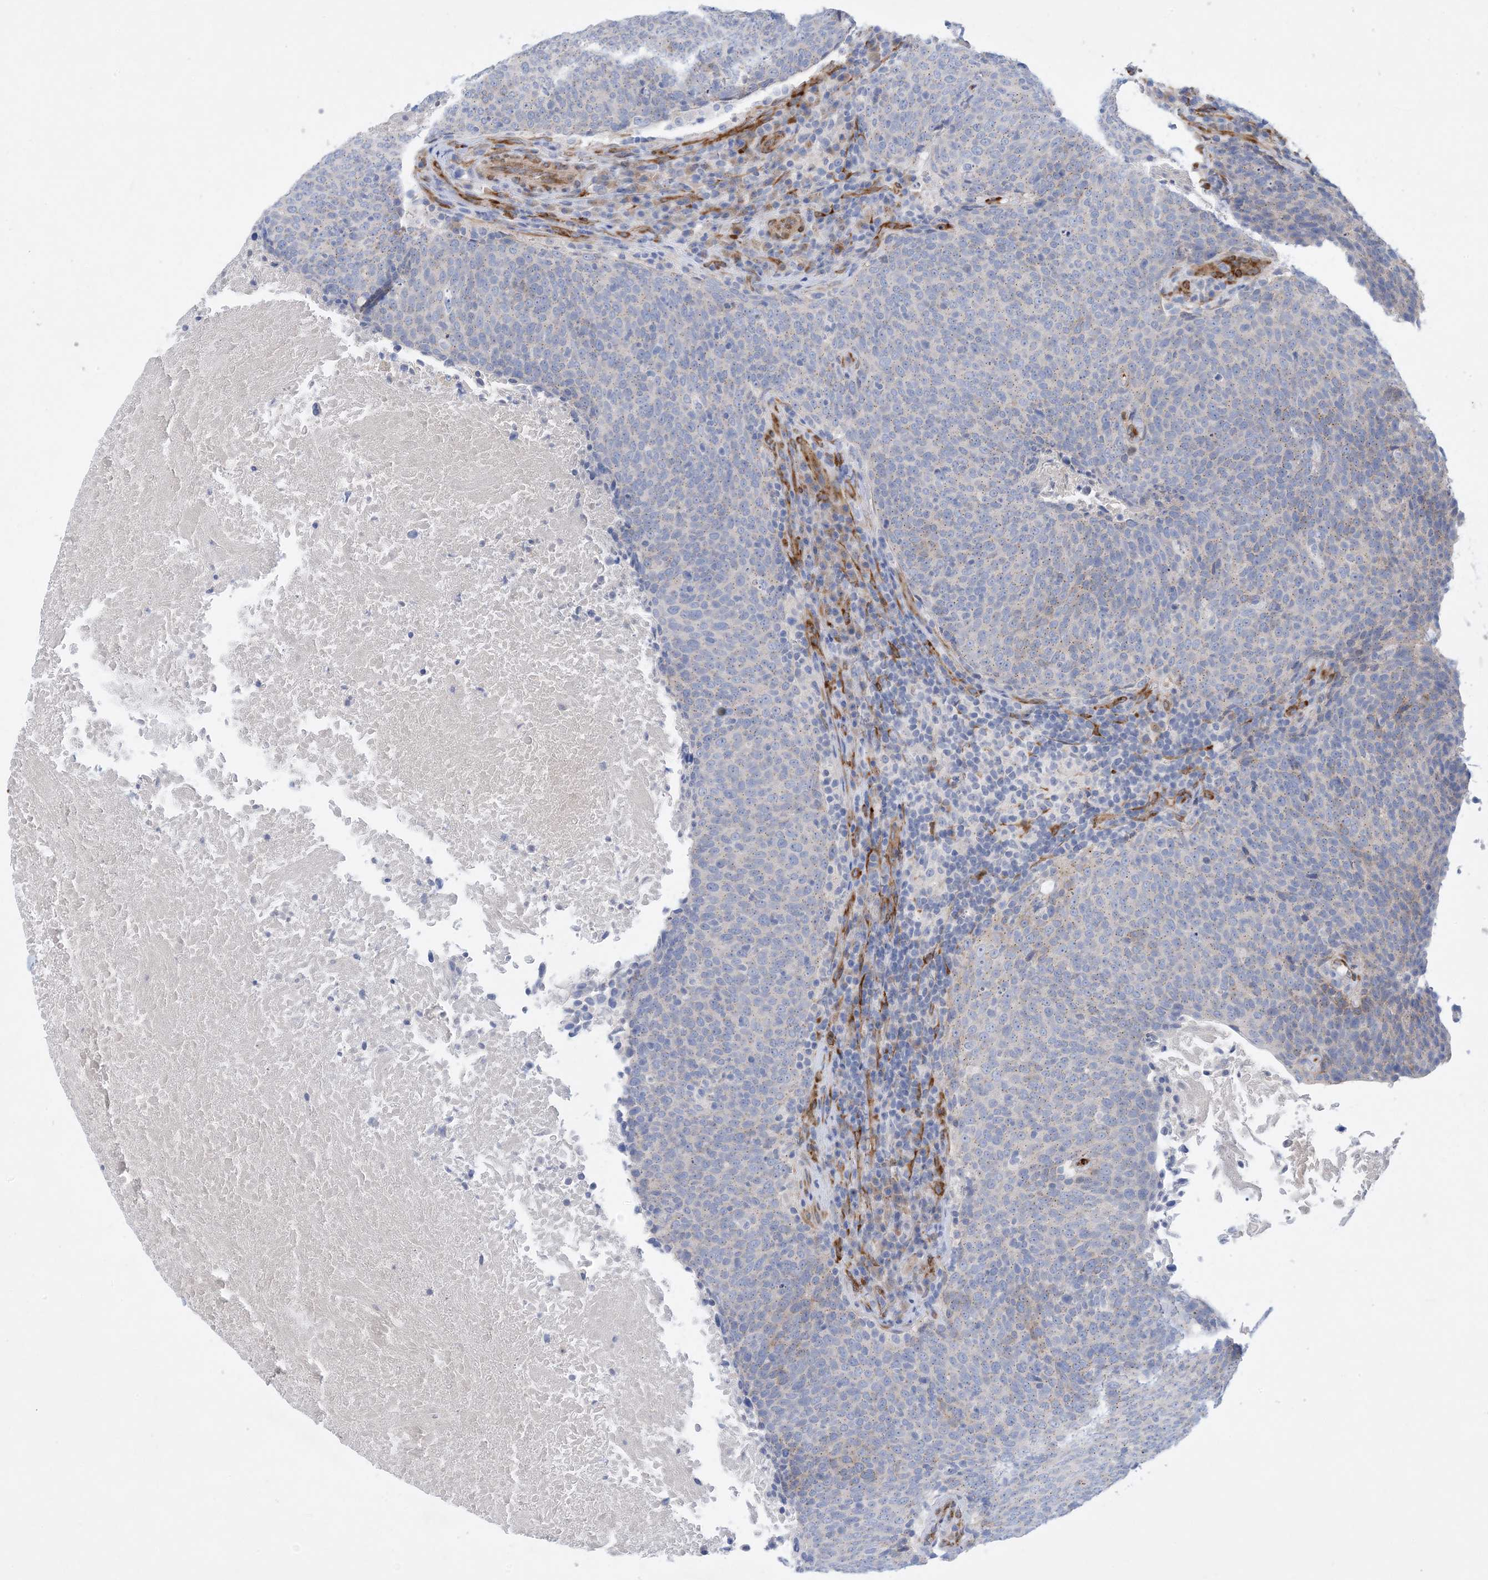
{"staining": {"intensity": "negative", "quantity": "none", "location": "none"}, "tissue": "head and neck cancer", "cell_type": "Tumor cells", "image_type": "cancer", "snomed": [{"axis": "morphology", "description": "Squamous cell carcinoma, NOS"}, {"axis": "morphology", "description": "Squamous cell carcinoma, metastatic, NOS"}, {"axis": "topography", "description": "Lymph node"}, {"axis": "topography", "description": "Head-Neck"}], "caption": "High power microscopy micrograph of an IHC image of head and neck squamous cell carcinoma, revealing no significant staining in tumor cells.", "gene": "RBMS3", "patient": {"sex": "male", "age": 62}}